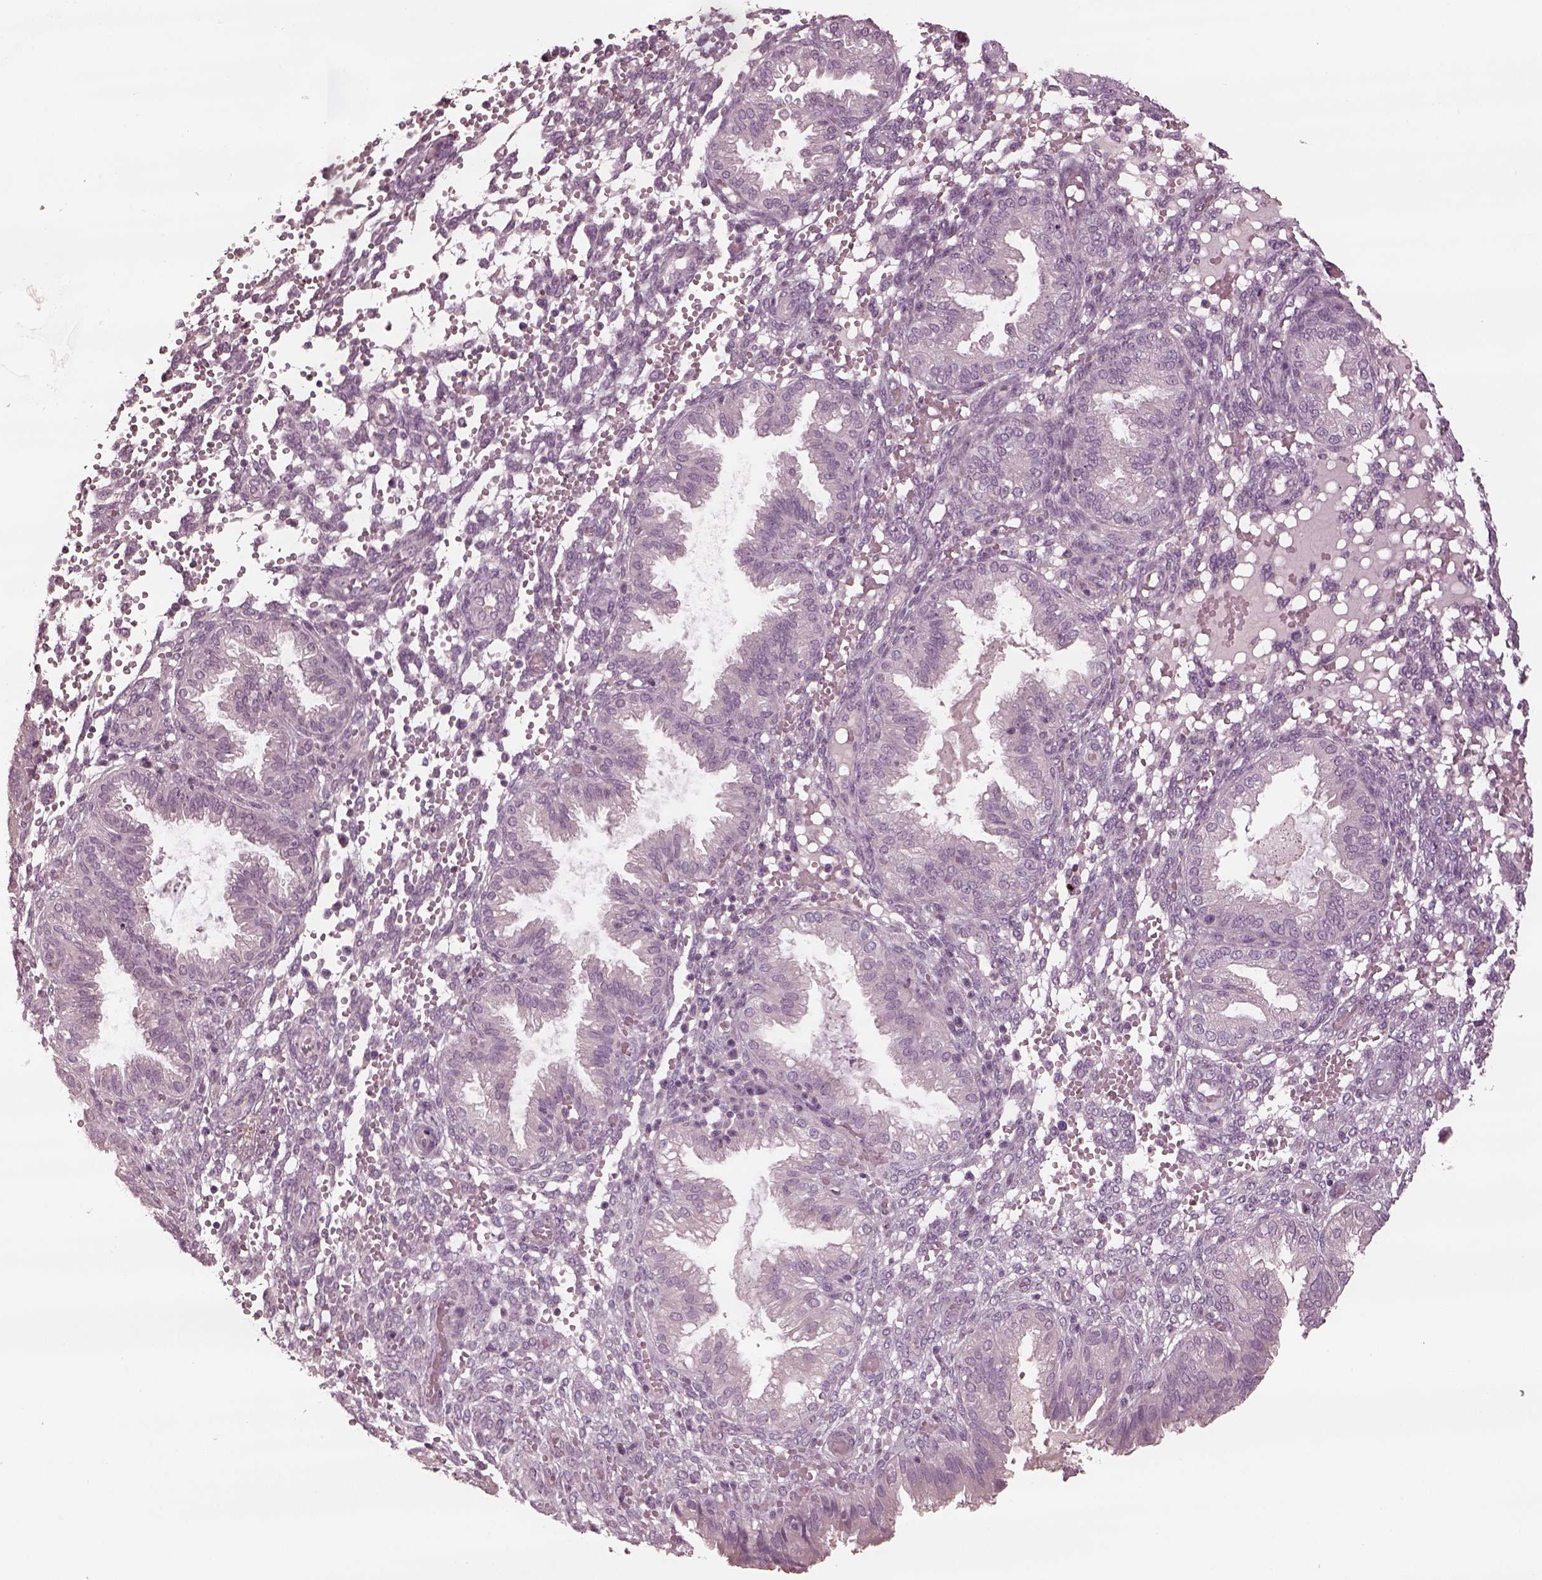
{"staining": {"intensity": "negative", "quantity": "none", "location": "none"}, "tissue": "endometrium", "cell_type": "Cells in endometrial stroma", "image_type": "normal", "snomed": [{"axis": "morphology", "description": "Normal tissue, NOS"}, {"axis": "topography", "description": "Endometrium"}], "caption": "This is an IHC photomicrograph of normal endometrium. There is no staining in cells in endometrial stroma.", "gene": "MIA", "patient": {"sex": "female", "age": 33}}